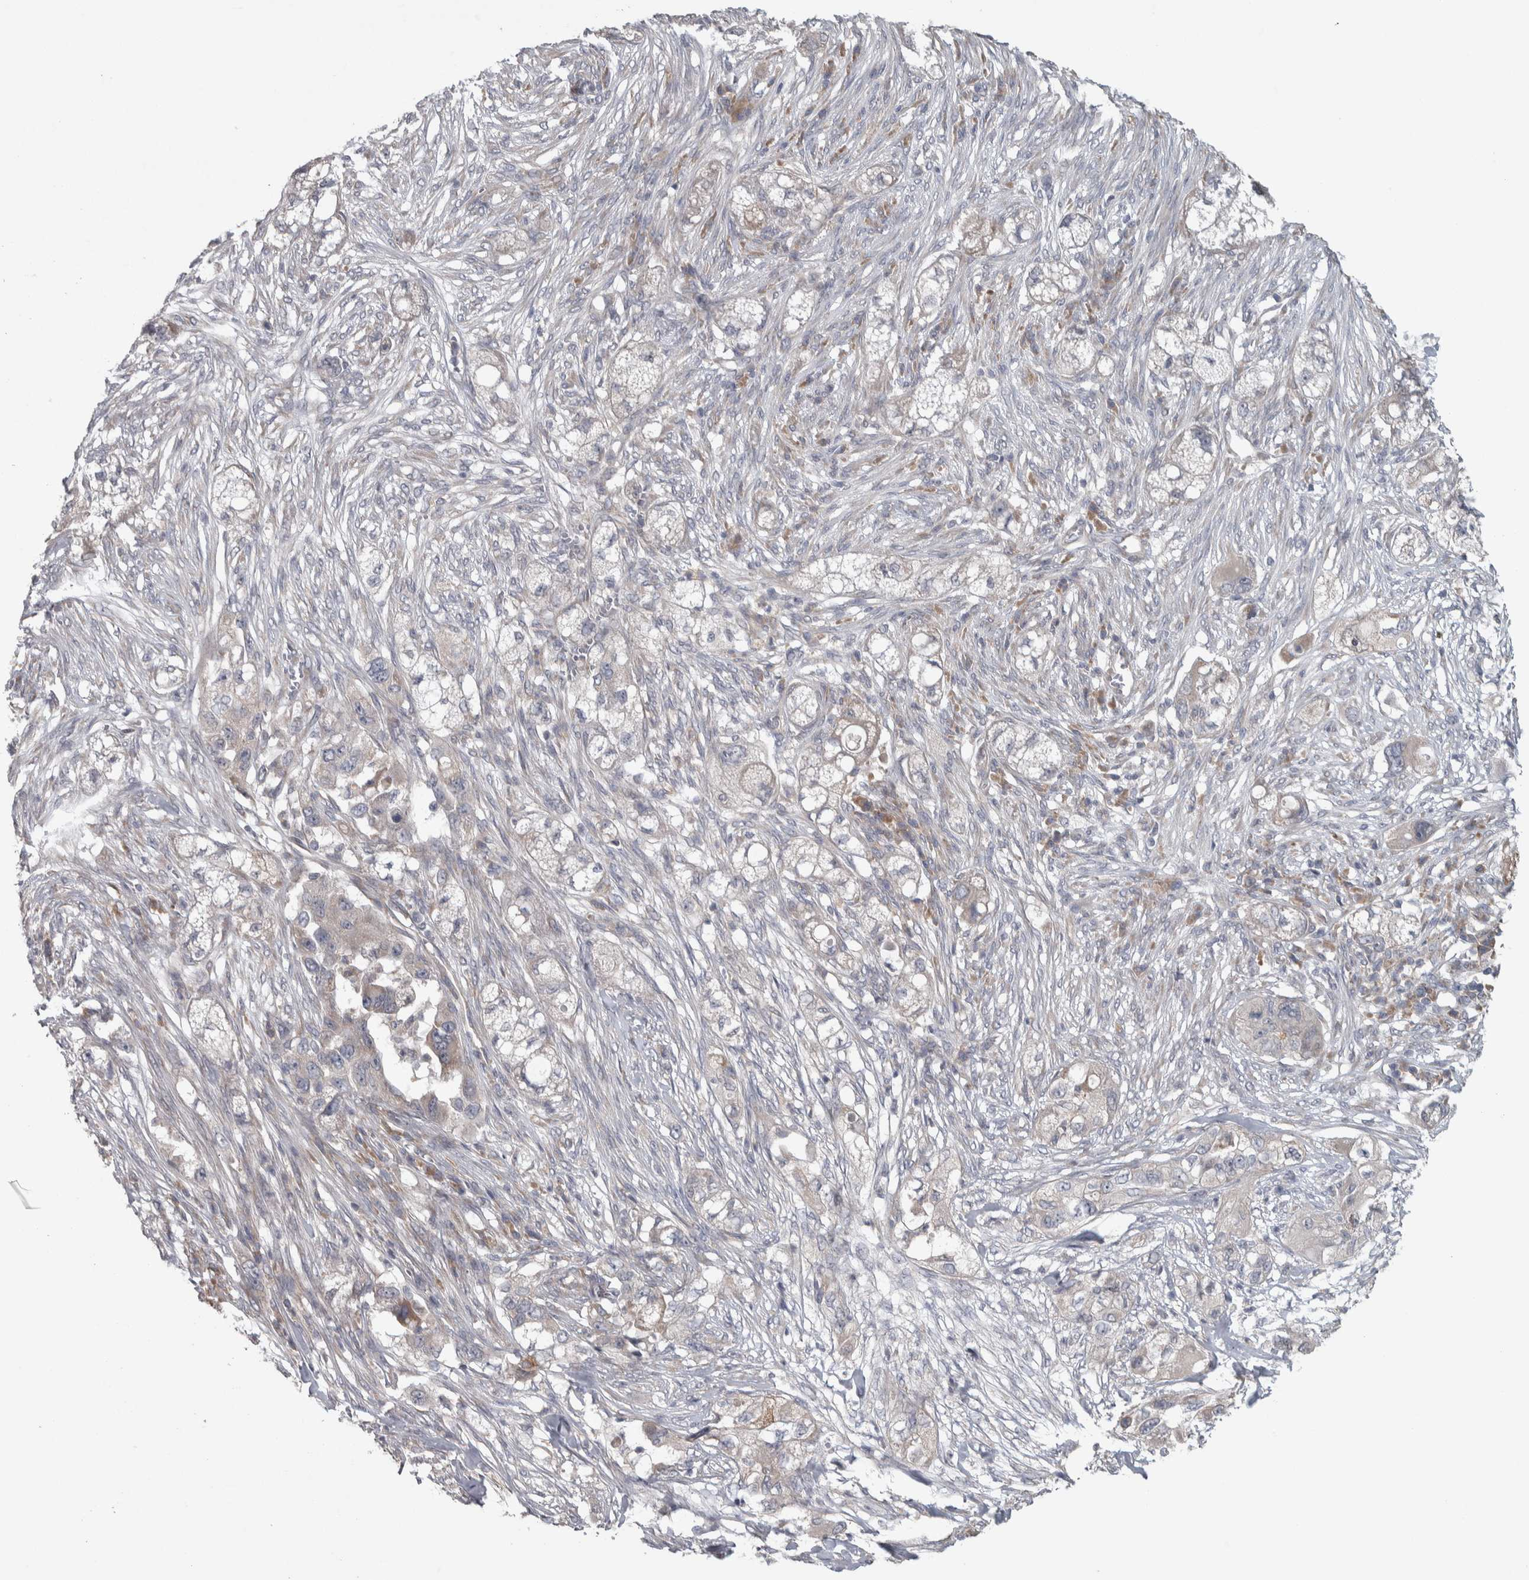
{"staining": {"intensity": "weak", "quantity": "<25%", "location": "cytoplasmic/membranous"}, "tissue": "pancreatic cancer", "cell_type": "Tumor cells", "image_type": "cancer", "snomed": [{"axis": "morphology", "description": "Adenocarcinoma, NOS"}, {"axis": "topography", "description": "Pancreas"}], "caption": "High magnification brightfield microscopy of pancreatic adenocarcinoma stained with DAB (brown) and counterstained with hematoxylin (blue): tumor cells show no significant expression. (DAB IHC, high magnification).", "gene": "SRP68", "patient": {"sex": "female", "age": 78}}